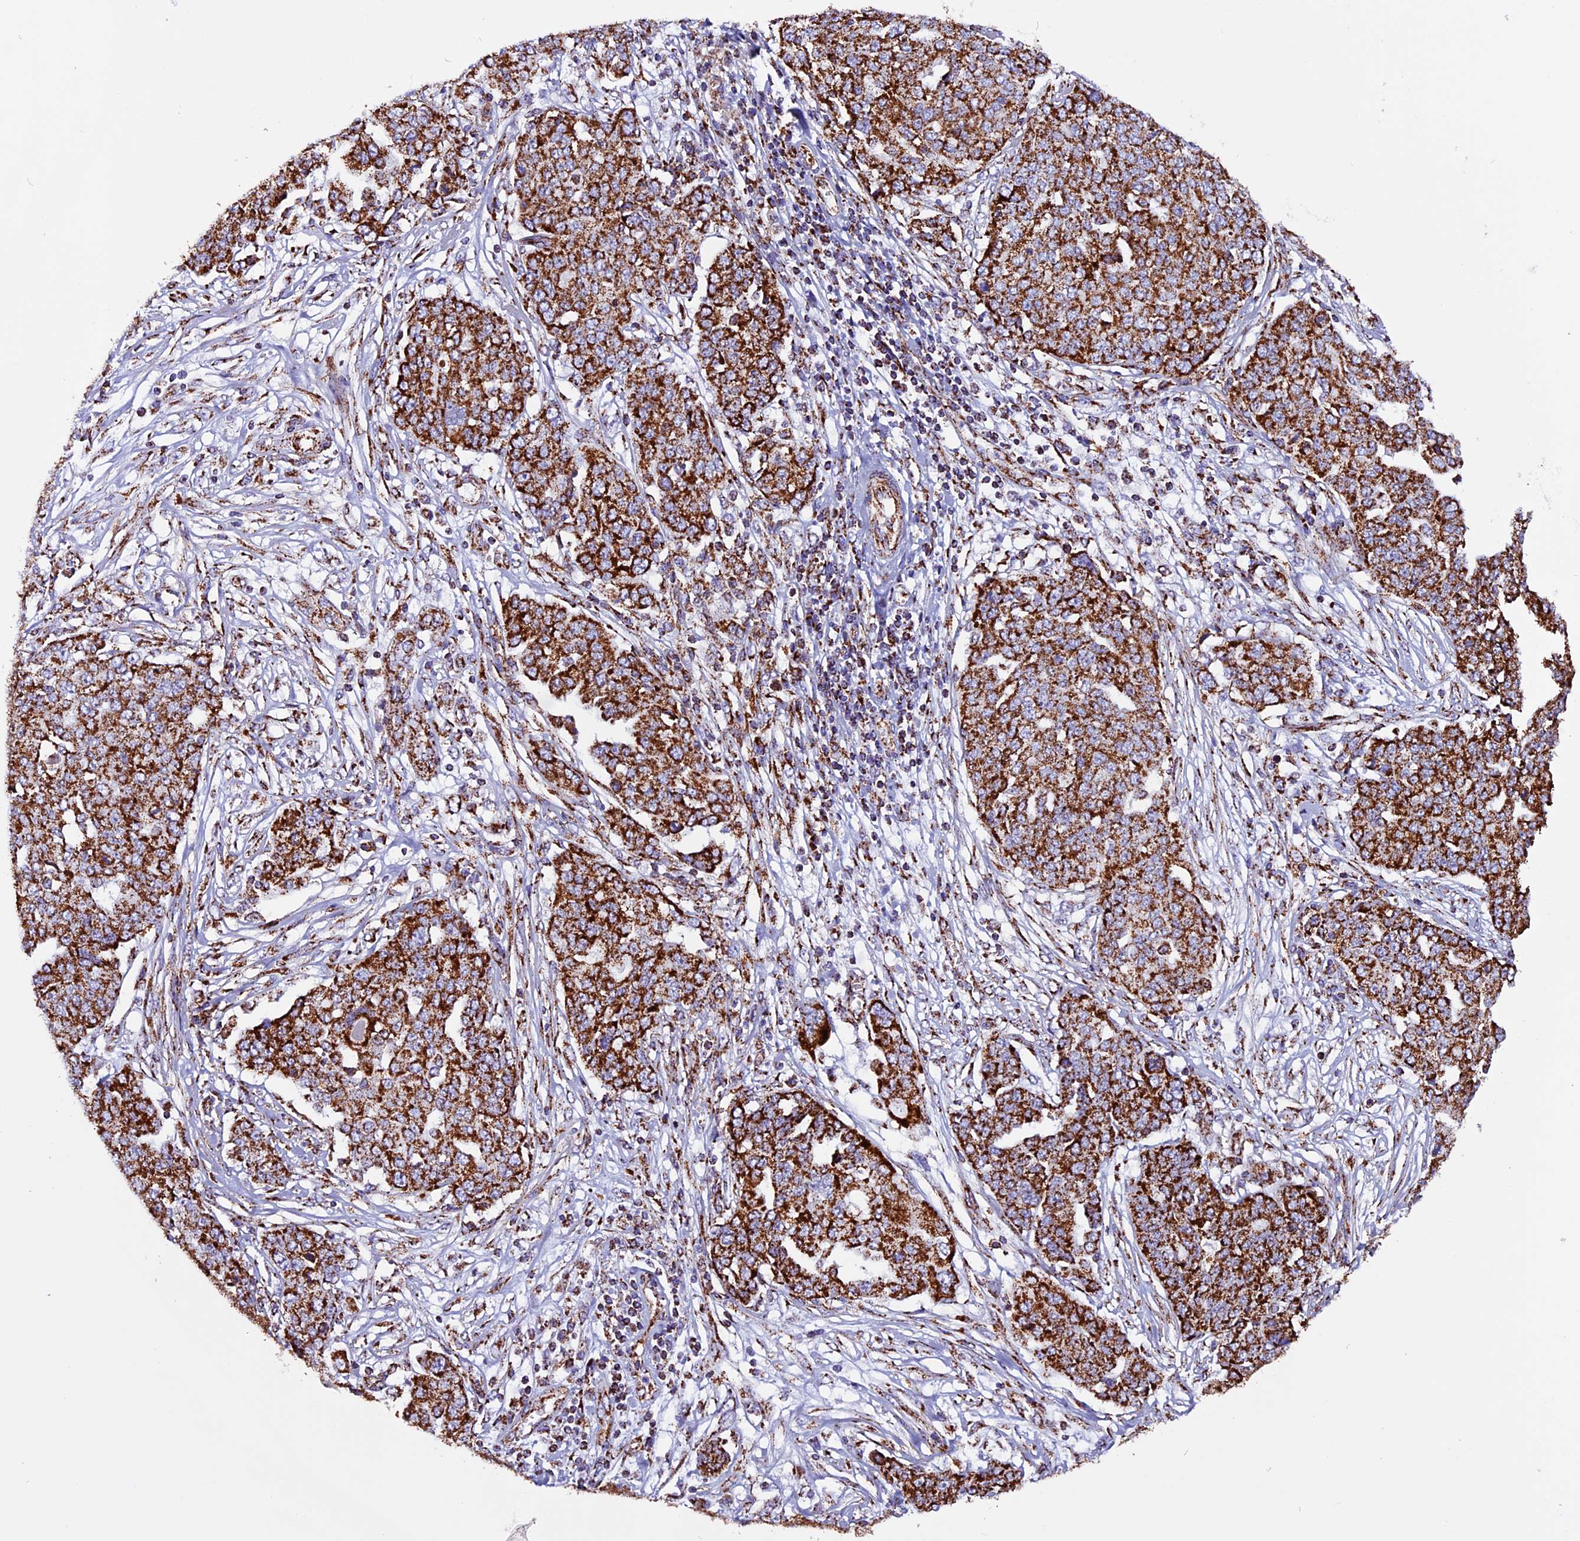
{"staining": {"intensity": "strong", "quantity": ">75%", "location": "cytoplasmic/membranous"}, "tissue": "ovarian cancer", "cell_type": "Tumor cells", "image_type": "cancer", "snomed": [{"axis": "morphology", "description": "Cystadenocarcinoma, serous, NOS"}, {"axis": "topography", "description": "Soft tissue"}, {"axis": "topography", "description": "Ovary"}], "caption": "Immunohistochemical staining of ovarian cancer demonstrates strong cytoplasmic/membranous protein positivity in approximately >75% of tumor cells.", "gene": "CX3CL1", "patient": {"sex": "female", "age": 57}}